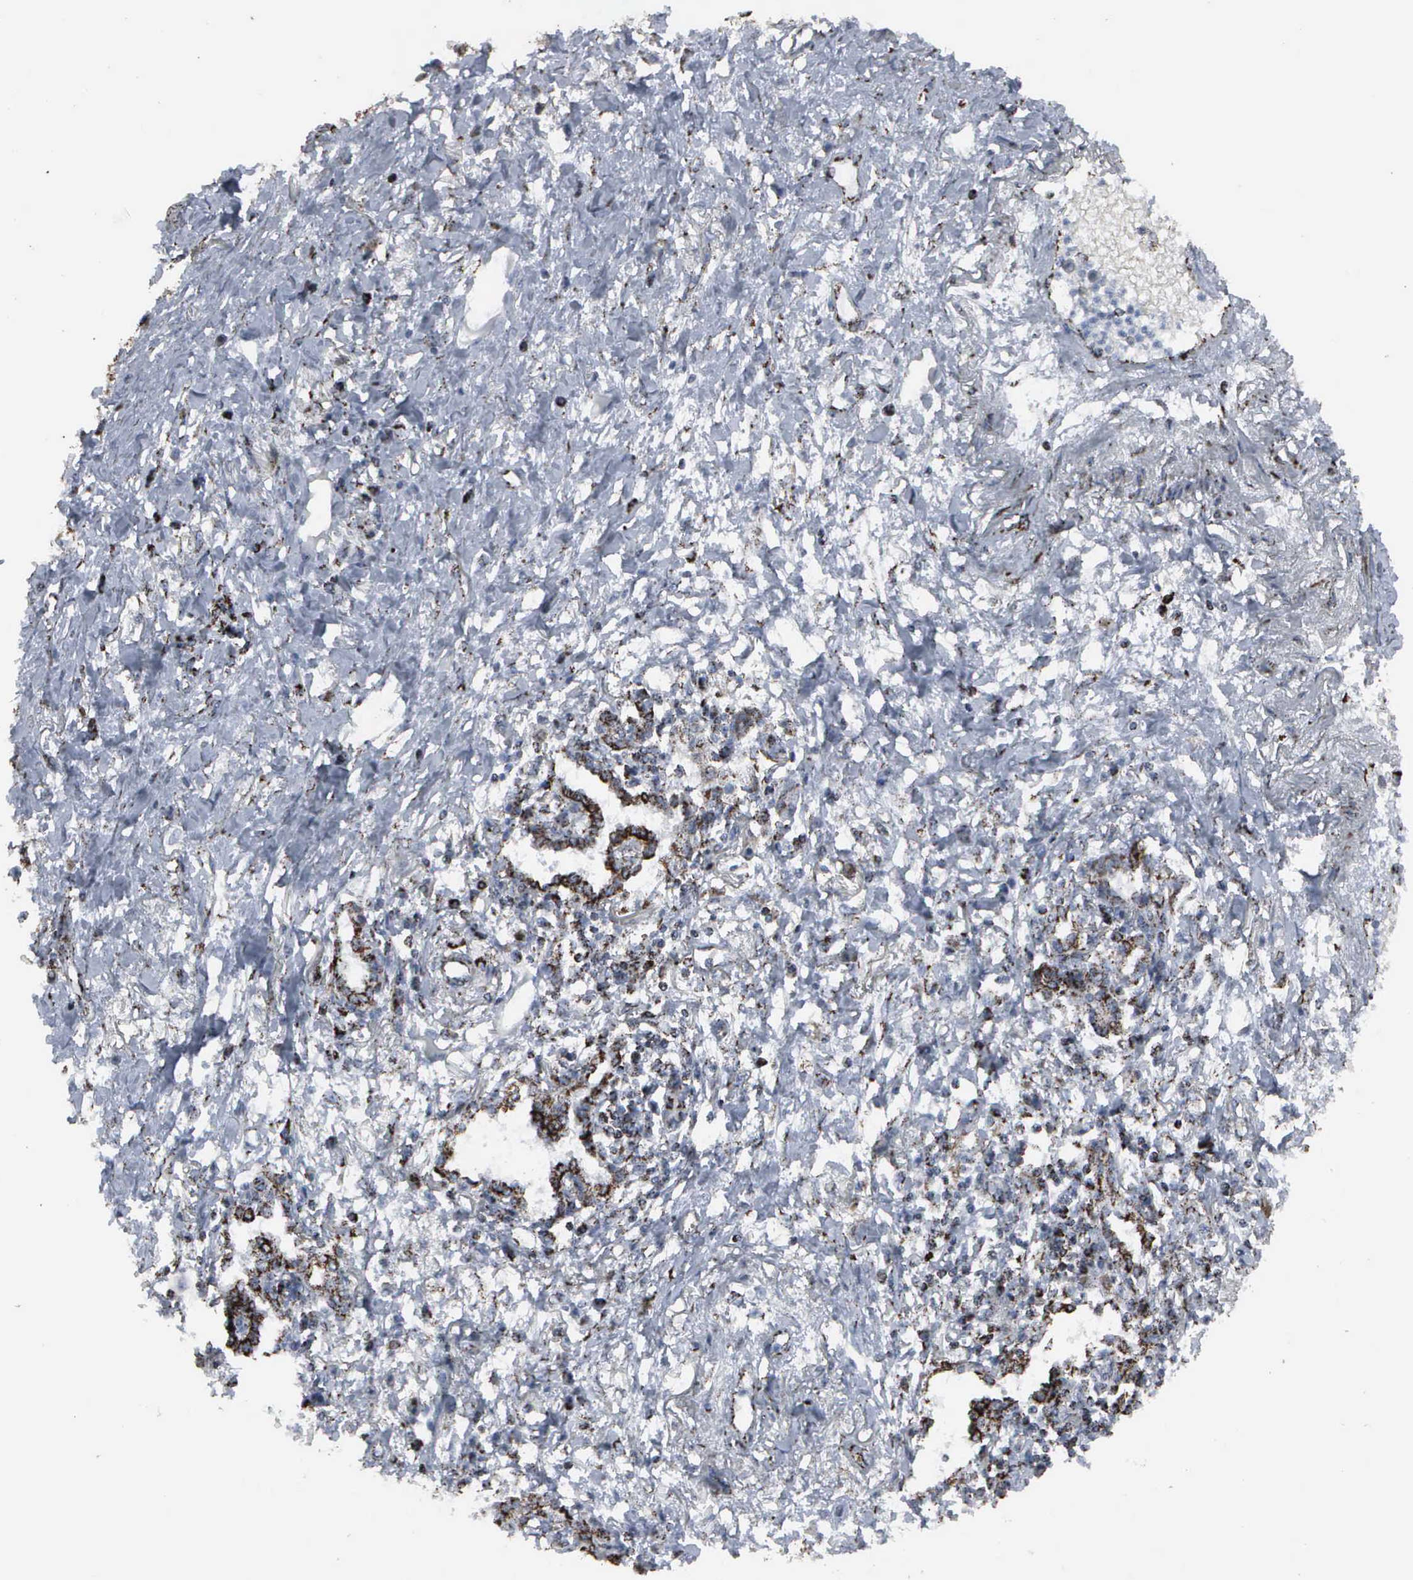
{"staining": {"intensity": "strong", "quantity": ">75%", "location": "cytoplasmic/membranous"}, "tissue": "lung cancer", "cell_type": "Tumor cells", "image_type": "cancer", "snomed": [{"axis": "morphology", "description": "Adenocarcinoma, NOS"}, {"axis": "topography", "description": "Lung"}], "caption": "A photomicrograph of human adenocarcinoma (lung) stained for a protein shows strong cytoplasmic/membranous brown staining in tumor cells.", "gene": "HSPA9", "patient": {"sex": "male", "age": 60}}